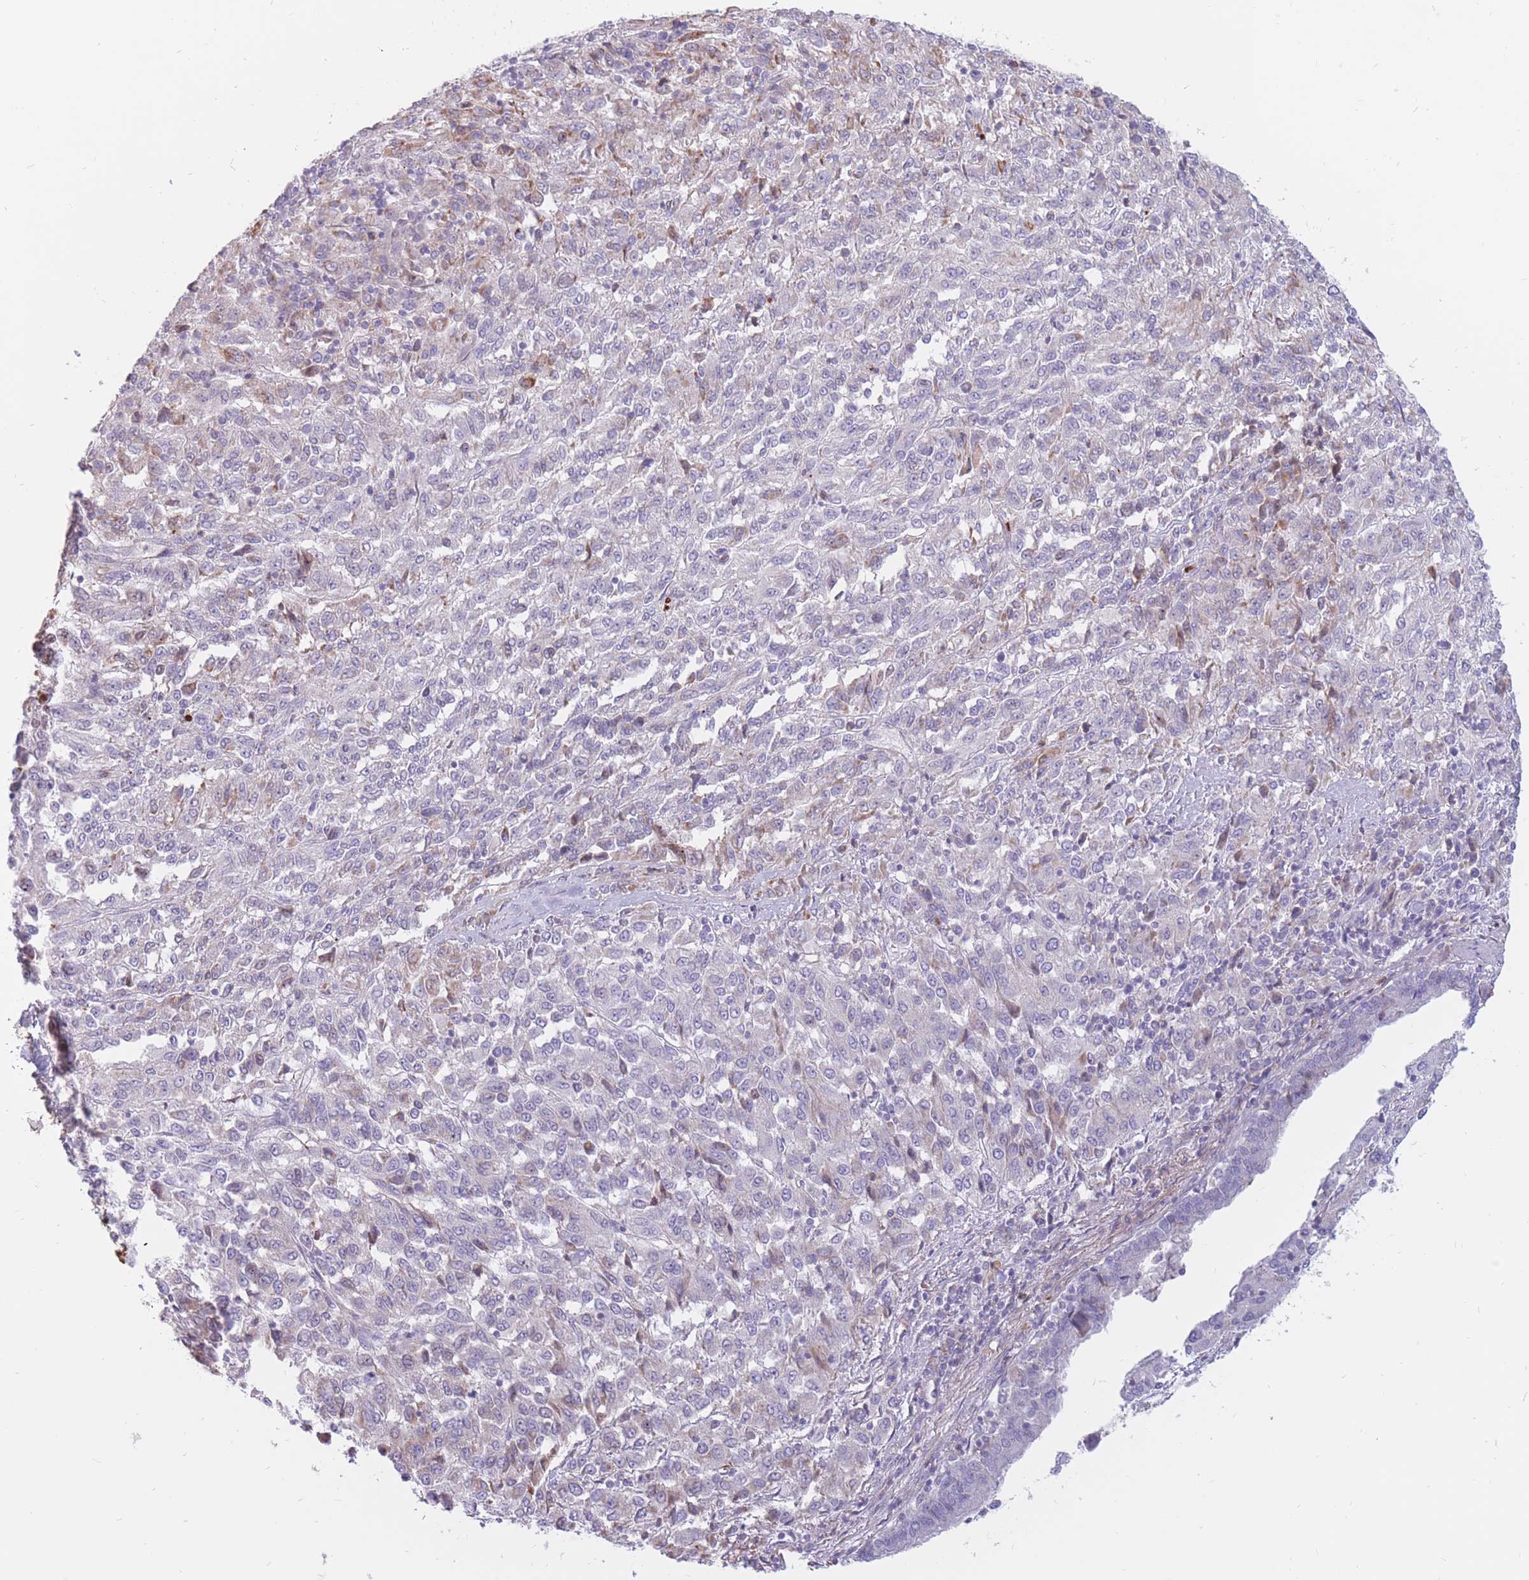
{"staining": {"intensity": "negative", "quantity": "none", "location": "none"}, "tissue": "melanoma", "cell_type": "Tumor cells", "image_type": "cancer", "snomed": [{"axis": "morphology", "description": "Malignant melanoma, Metastatic site"}, {"axis": "topography", "description": "Lung"}], "caption": "Human melanoma stained for a protein using immunohistochemistry (IHC) reveals no positivity in tumor cells.", "gene": "PTGDR", "patient": {"sex": "male", "age": 64}}